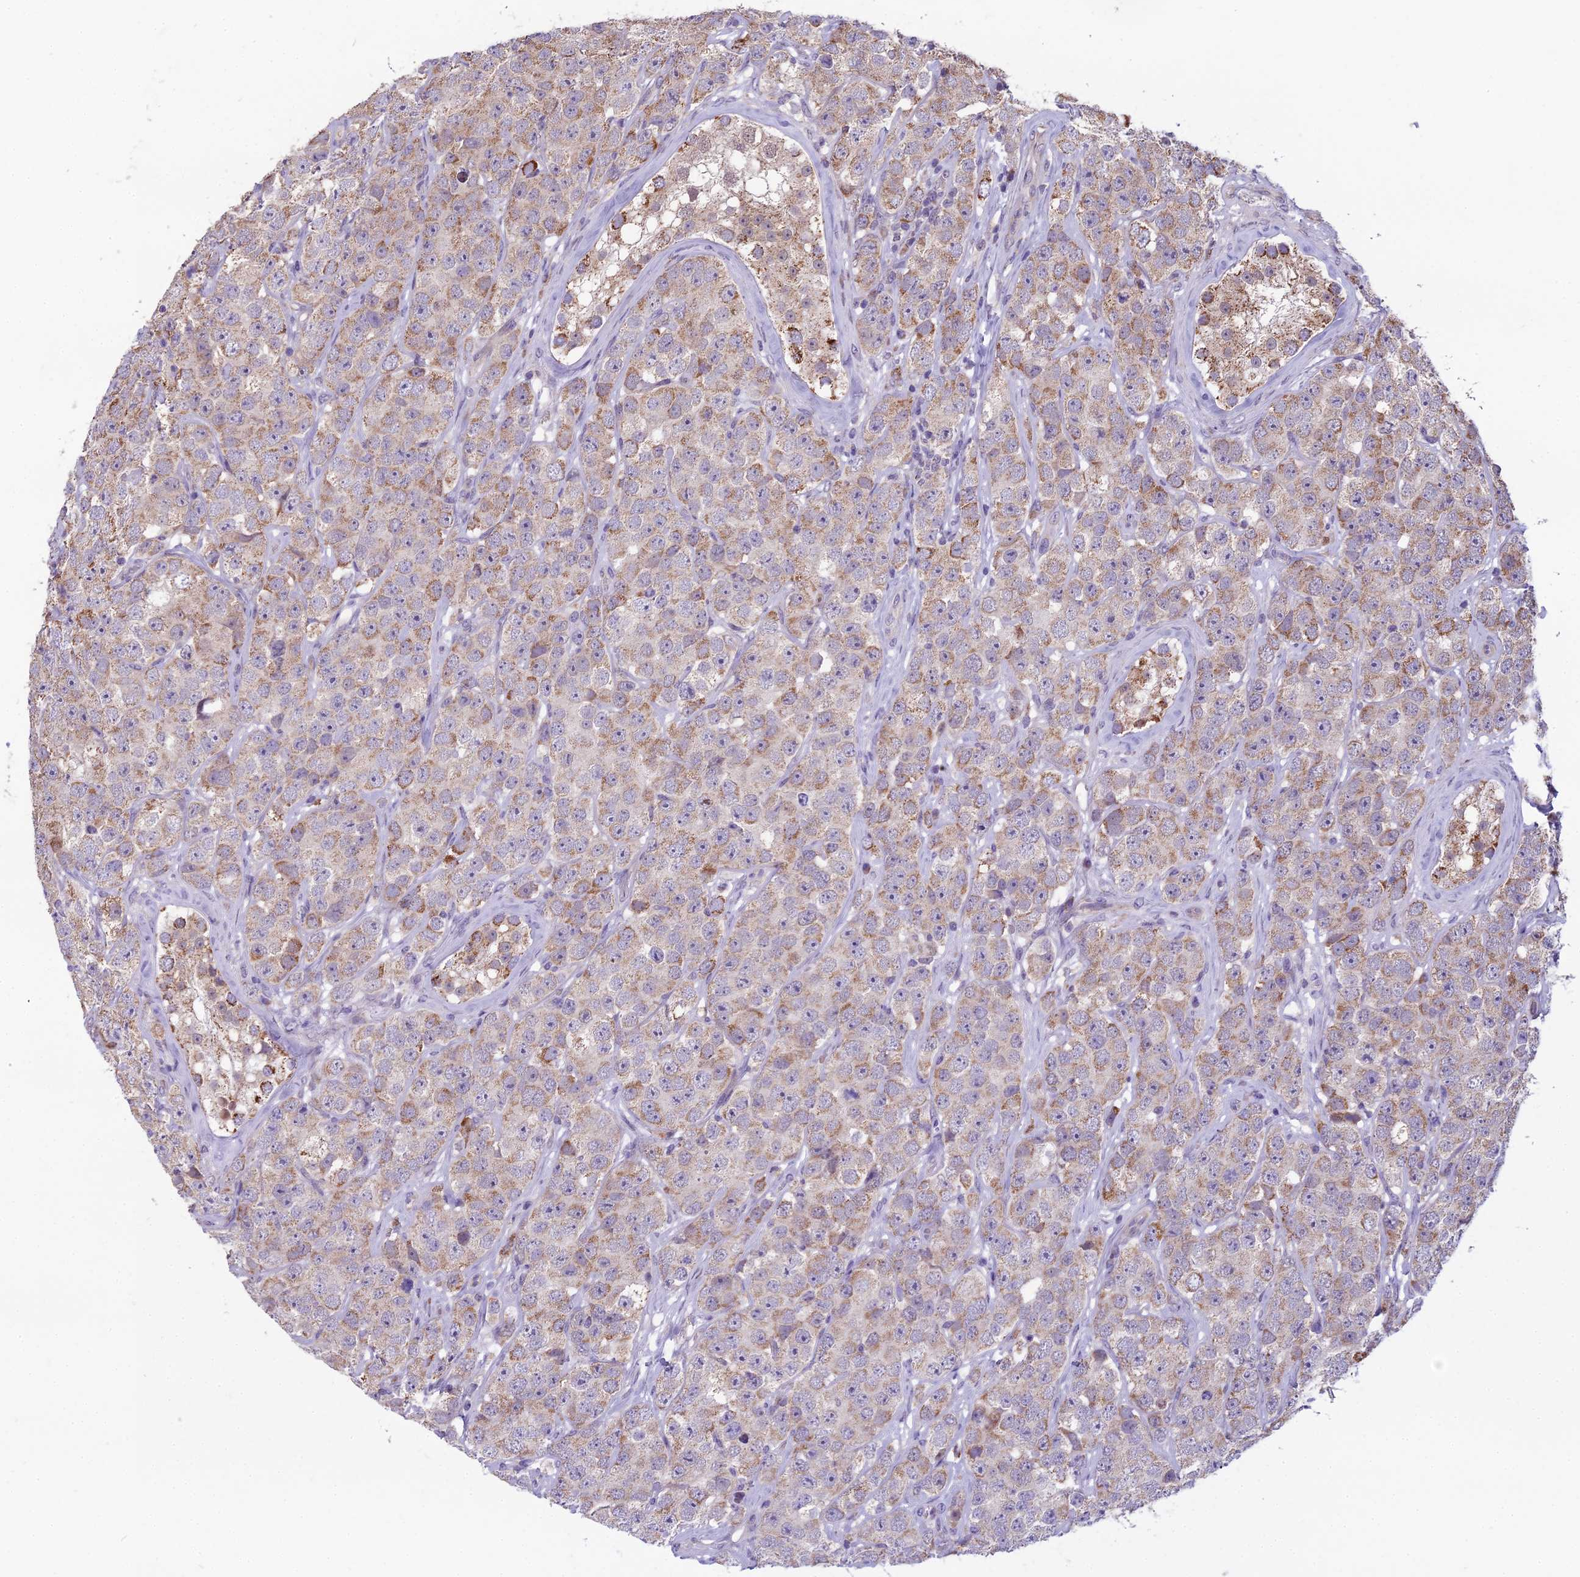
{"staining": {"intensity": "moderate", "quantity": "25%-75%", "location": "cytoplasmic/membranous"}, "tissue": "testis cancer", "cell_type": "Tumor cells", "image_type": "cancer", "snomed": [{"axis": "morphology", "description": "Seminoma, NOS"}, {"axis": "topography", "description": "Testis"}], "caption": "This micrograph shows IHC staining of human testis cancer, with medium moderate cytoplasmic/membranous expression in approximately 25%-75% of tumor cells.", "gene": "DUS2", "patient": {"sex": "male", "age": 28}}